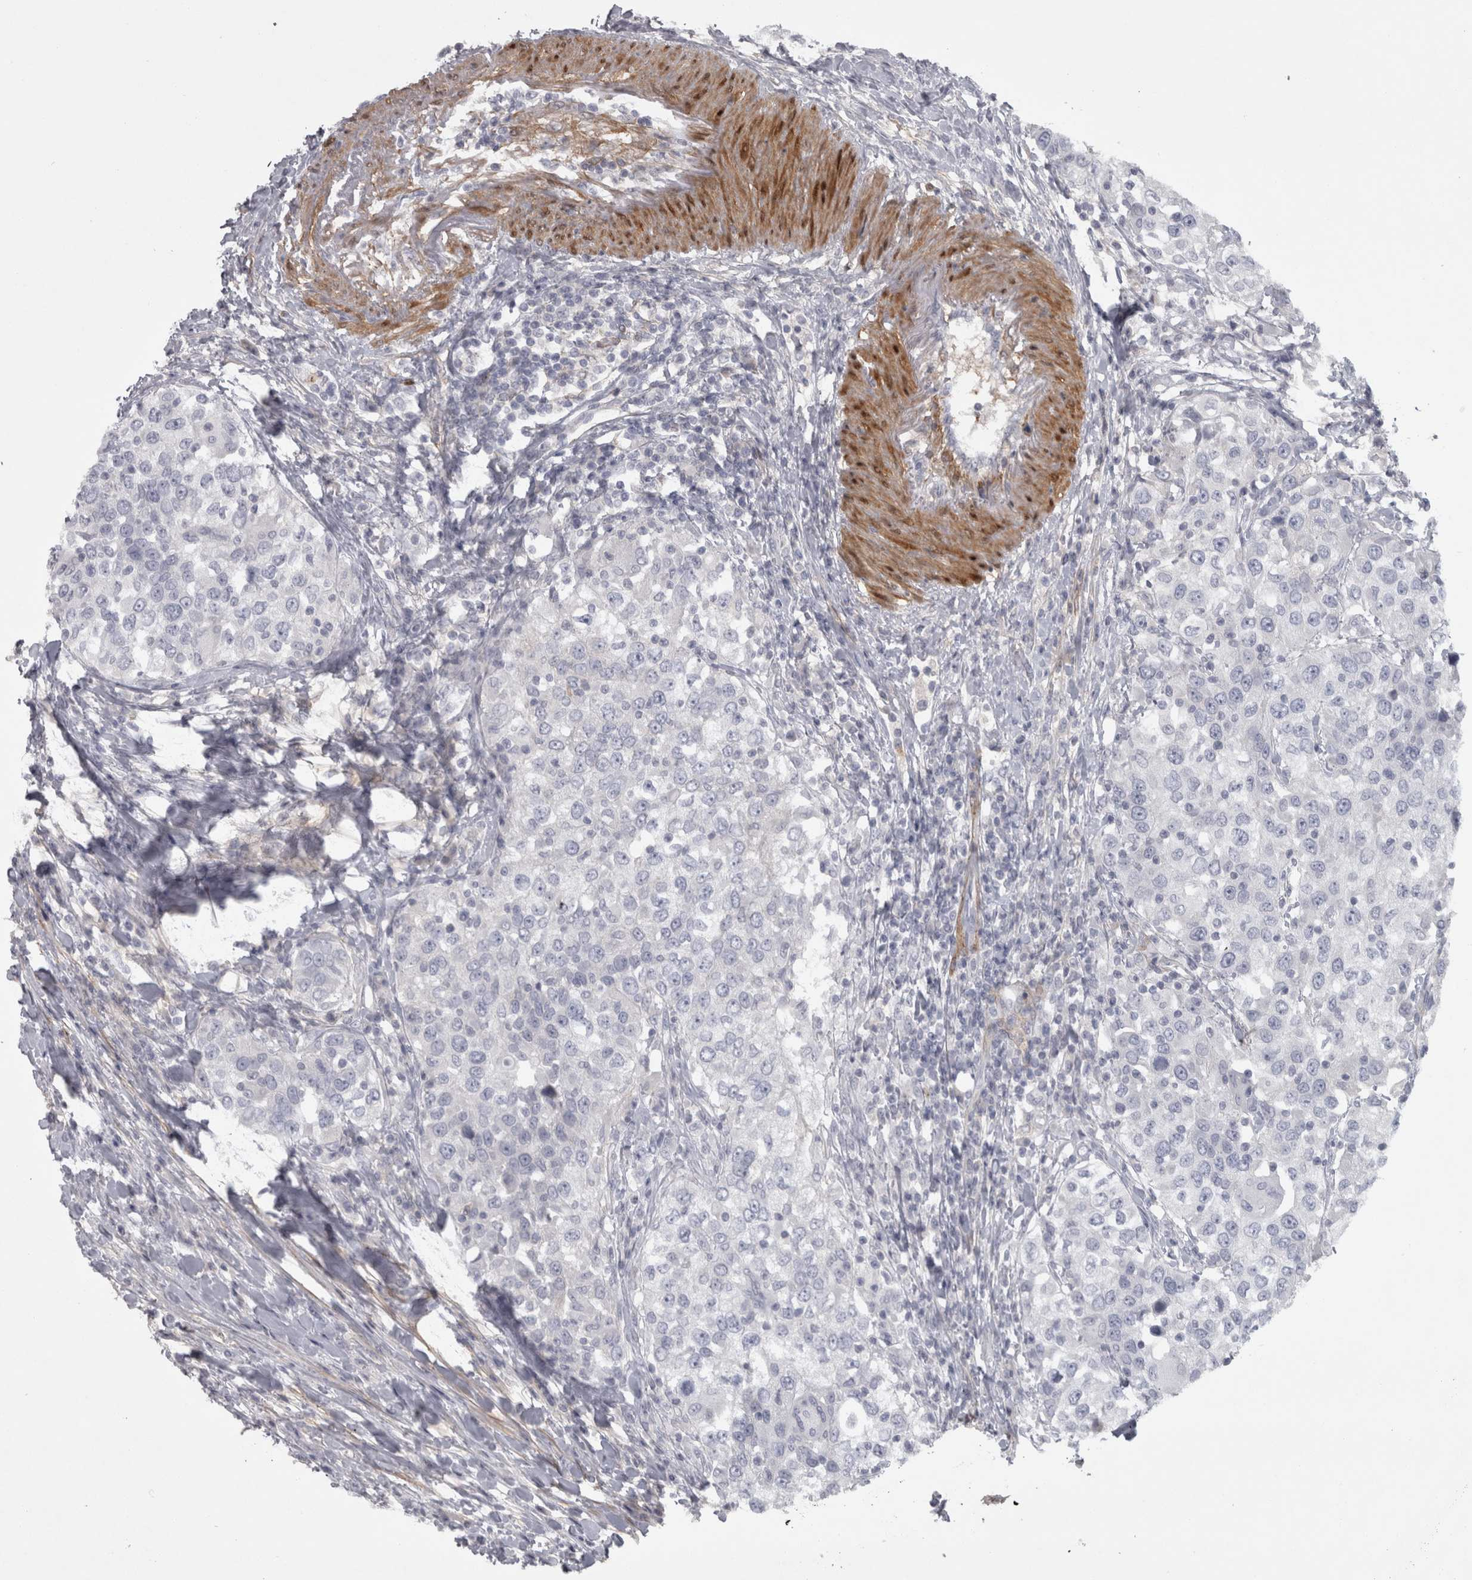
{"staining": {"intensity": "negative", "quantity": "none", "location": "none"}, "tissue": "urothelial cancer", "cell_type": "Tumor cells", "image_type": "cancer", "snomed": [{"axis": "morphology", "description": "Urothelial carcinoma, High grade"}, {"axis": "topography", "description": "Urinary bladder"}], "caption": "Tumor cells are negative for protein expression in human urothelial cancer. (DAB (3,3'-diaminobenzidine) immunohistochemistry visualized using brightfield microscopy, high magnification).", "gene": "PPP1R12B", "patient": {"sex": "female", "age": 80}}